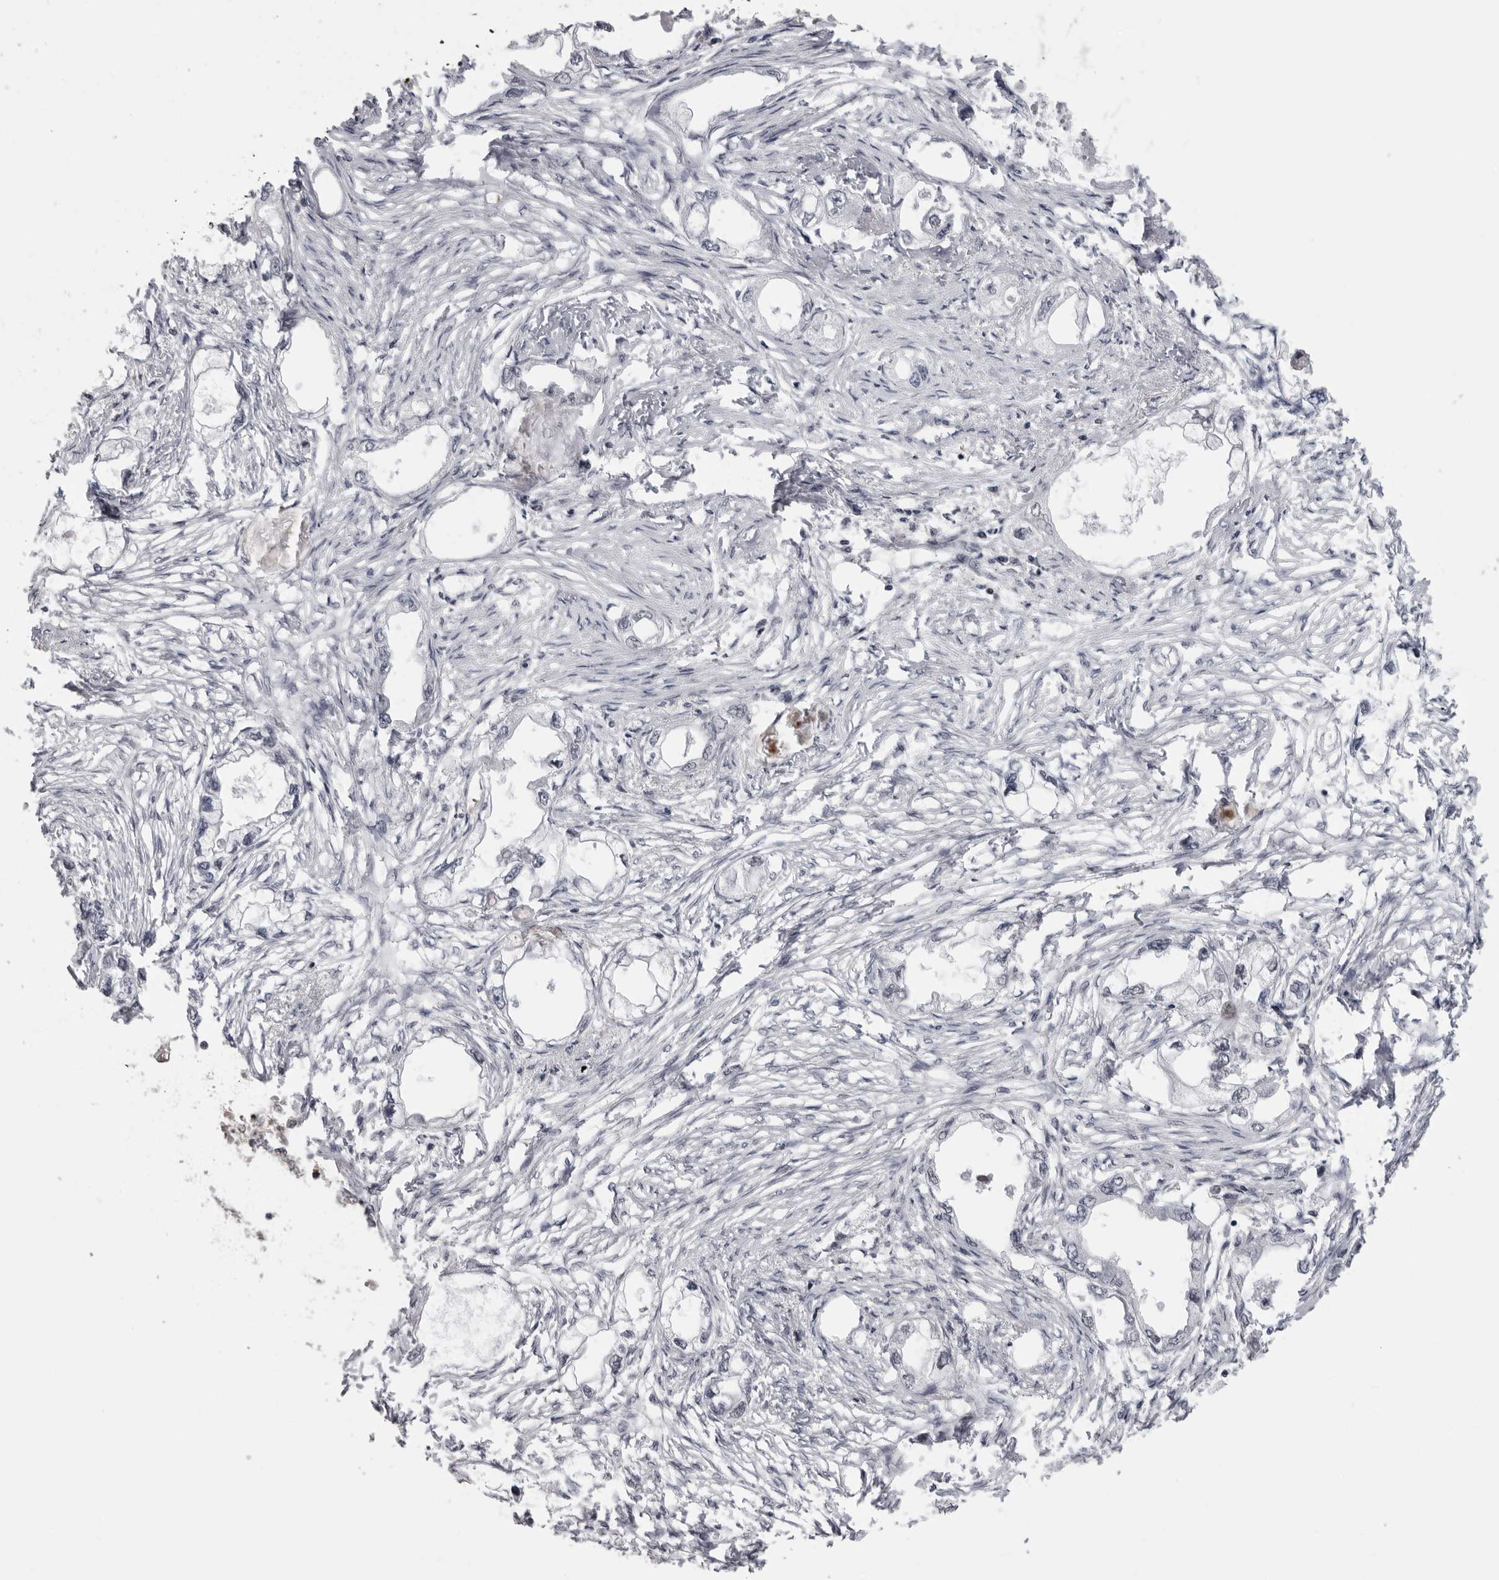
{"staining": {"intensity": "negative", "quantity": "none", "location": "none"}, "tissue": "endometrial cancer", "cell_type": "Tumor cells", "image_type": "cancer", "snomed": [{"axis": "morphology", "description": "Adenocarcinoma, NOS"}, {"axis": "morphology", "description": "Adenocarcinoma, metastatic, NOS"}, {"axis": "topography", "description": "Adipose tissue"}, {"axis": "topography", "description": "Endometrium"}], "caption": "Human endometrial cancer (metastatic adenocarcinoma) stained for a protein using IHC displays no expression in tumor cells.", "gene": "ALPK2", "patient": {"sex": "female", "age": 67}}